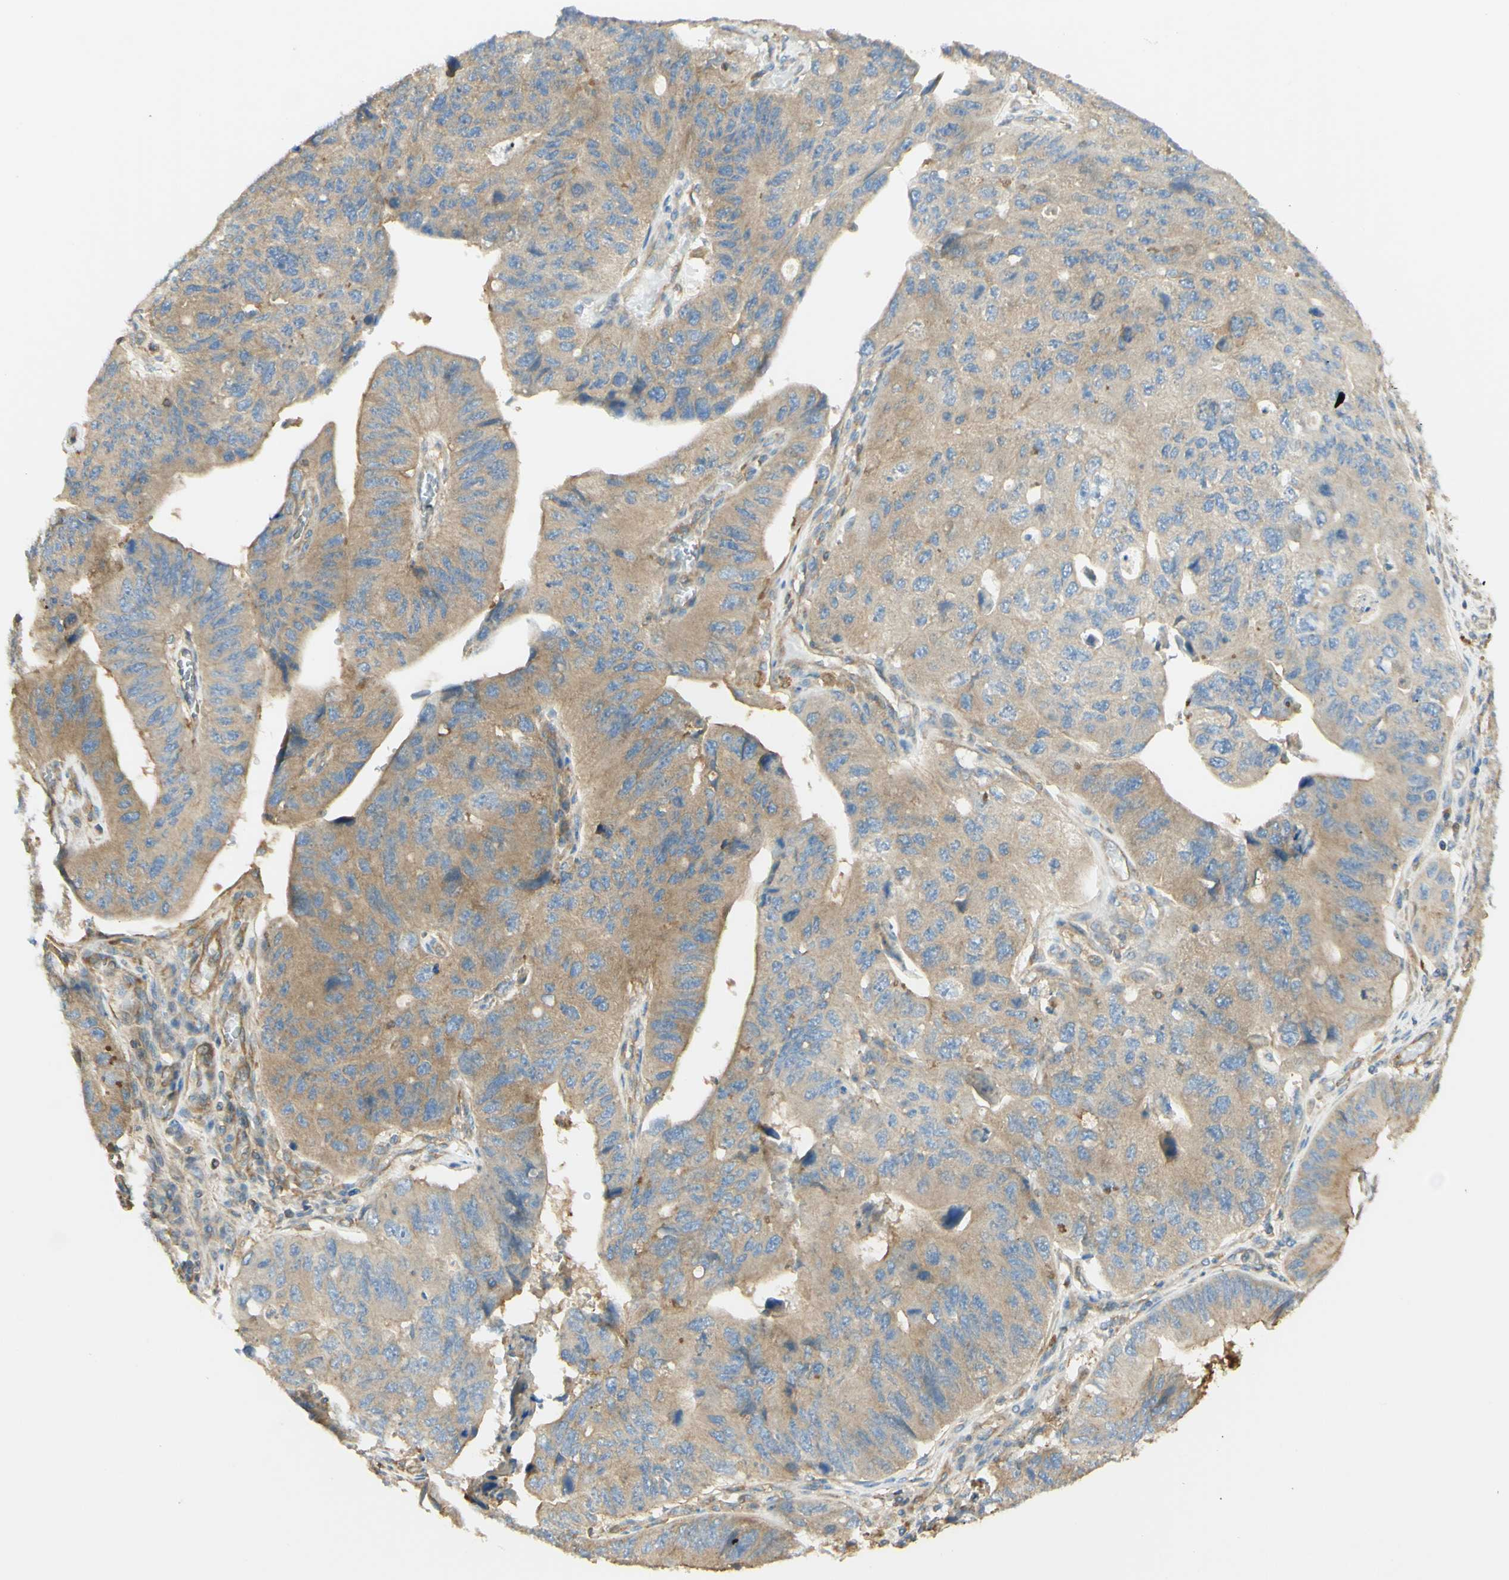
{"staining": {"intensity": "moderate", "quantity": ">75%", "location": "cytoplasmic/membranous"}, "tissue": "stomach cancer", "cell_type": "Tumor cells", "image_type": "cancer", "snomed": [{"axis": "morphology", "description": "Adenocarcinoma, NOS"}, {"axis": "topography", "description": "Stomach"}], "caption": "DAB (3,3'-diaminobenzidine) immunohistochemical staining of human adenocarcinoma (stomach) reveals moderate cytoplasmic/membranous protein expression in about >75% of tumor cells.", "gene": "IKBKG", "patient": {"sex": "male", "age": 59}}